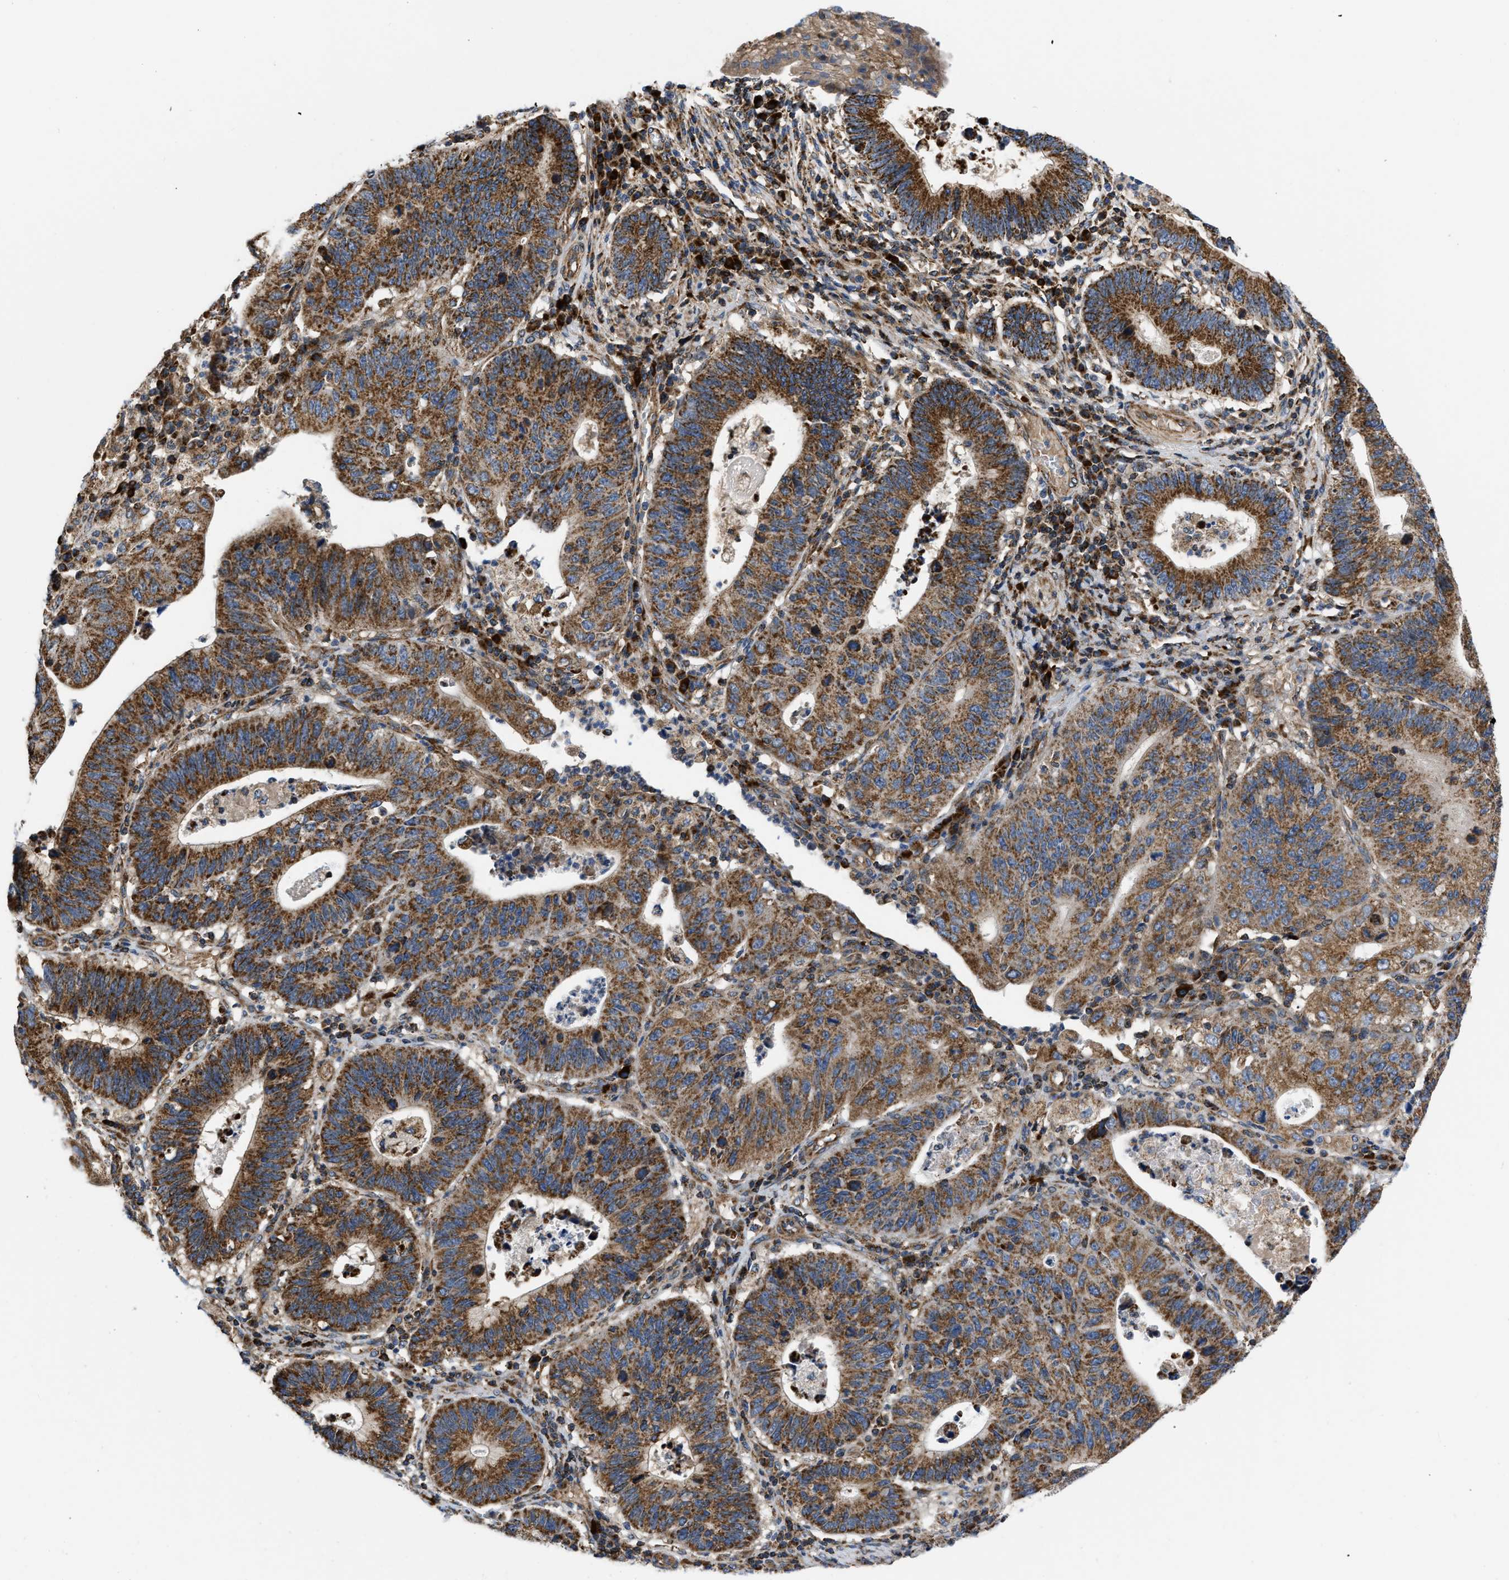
{"staining": {"intensity": "strong", "quantity": ">75%", "location": "cytoplasmic/membranous"}, "tissue": "stomach cancer", "cell_type": "Tumor cells", "image_type": "cancer", "snomed": [{"axis": "morphology", "description": "Adenocarcinoma, NOS"}, {"axis": "topography", "description": "Stomach"}], "caption": "Immunohistochemical staining of stomach cancer demonstrates high levels of strong cytoplasmic/membranous protein expression in about >75% of tumor cells.", "gene": "OPTN", "patient": {"sex": "male", "age": 59}}